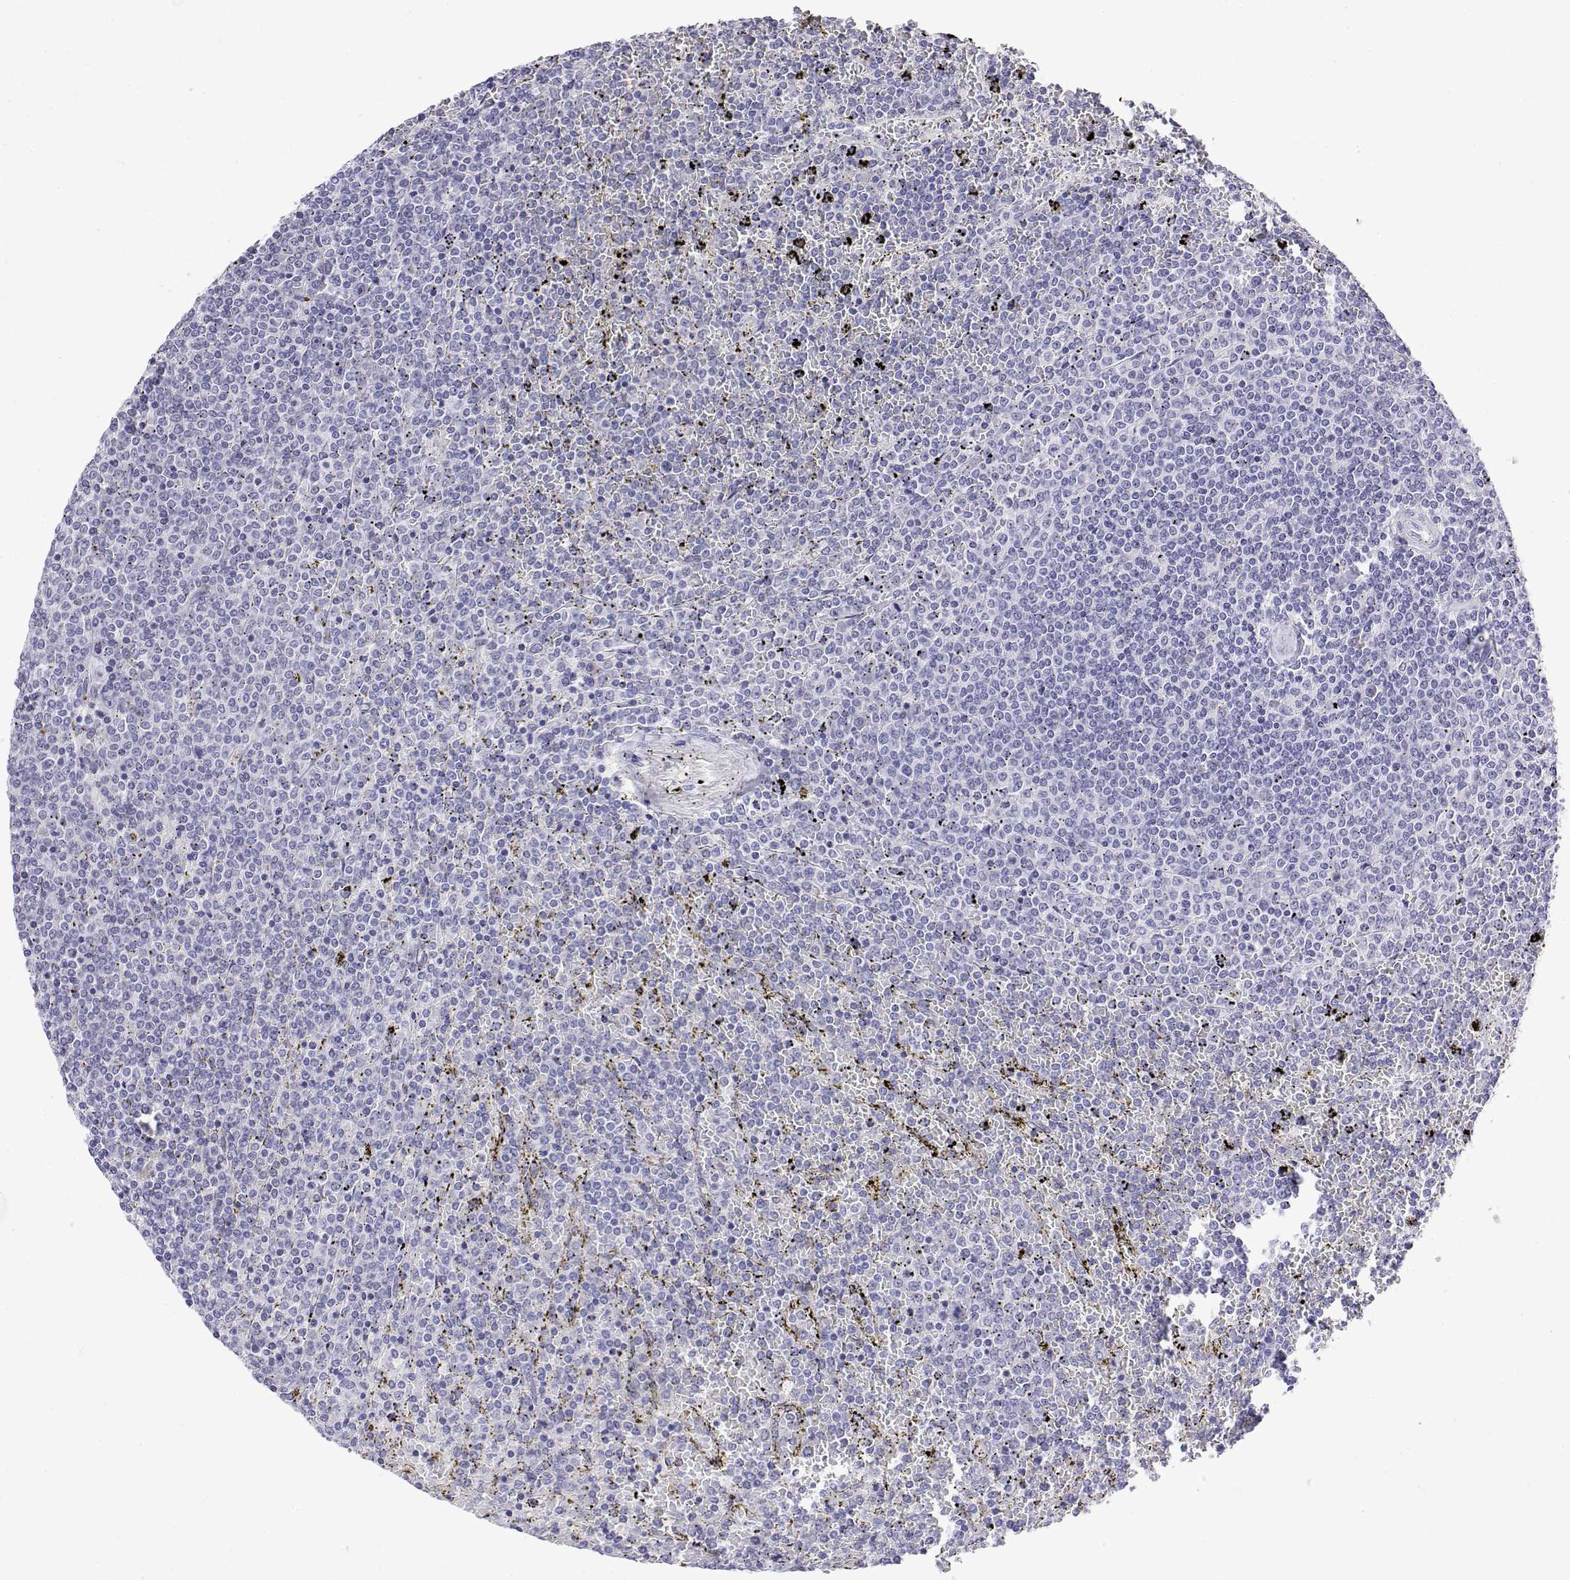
{"staining": {"intensity": "negative", "quantity": "none", "location": "none"}, "tissue": "lymphoma", "cell_type": "Tumor cells", "image_type": "cancer", "snomed": [{"axis": "morphology", "description": "Malignant lymphoma, non-Hodgkin's type, Low grade"}, {"axis": "topography", "description": "Spleen"}], "caption": "Immunohistochemistry of malignant lymphoma, non-Hodgkin's type (low-grade) displays no staining in tumor cells. (DAB (3,3'-diaminobenzidine) IHC with hematoxylin counter stain).", "gene": "LY6D", "patient": {"sex": "female", "age": 77}}